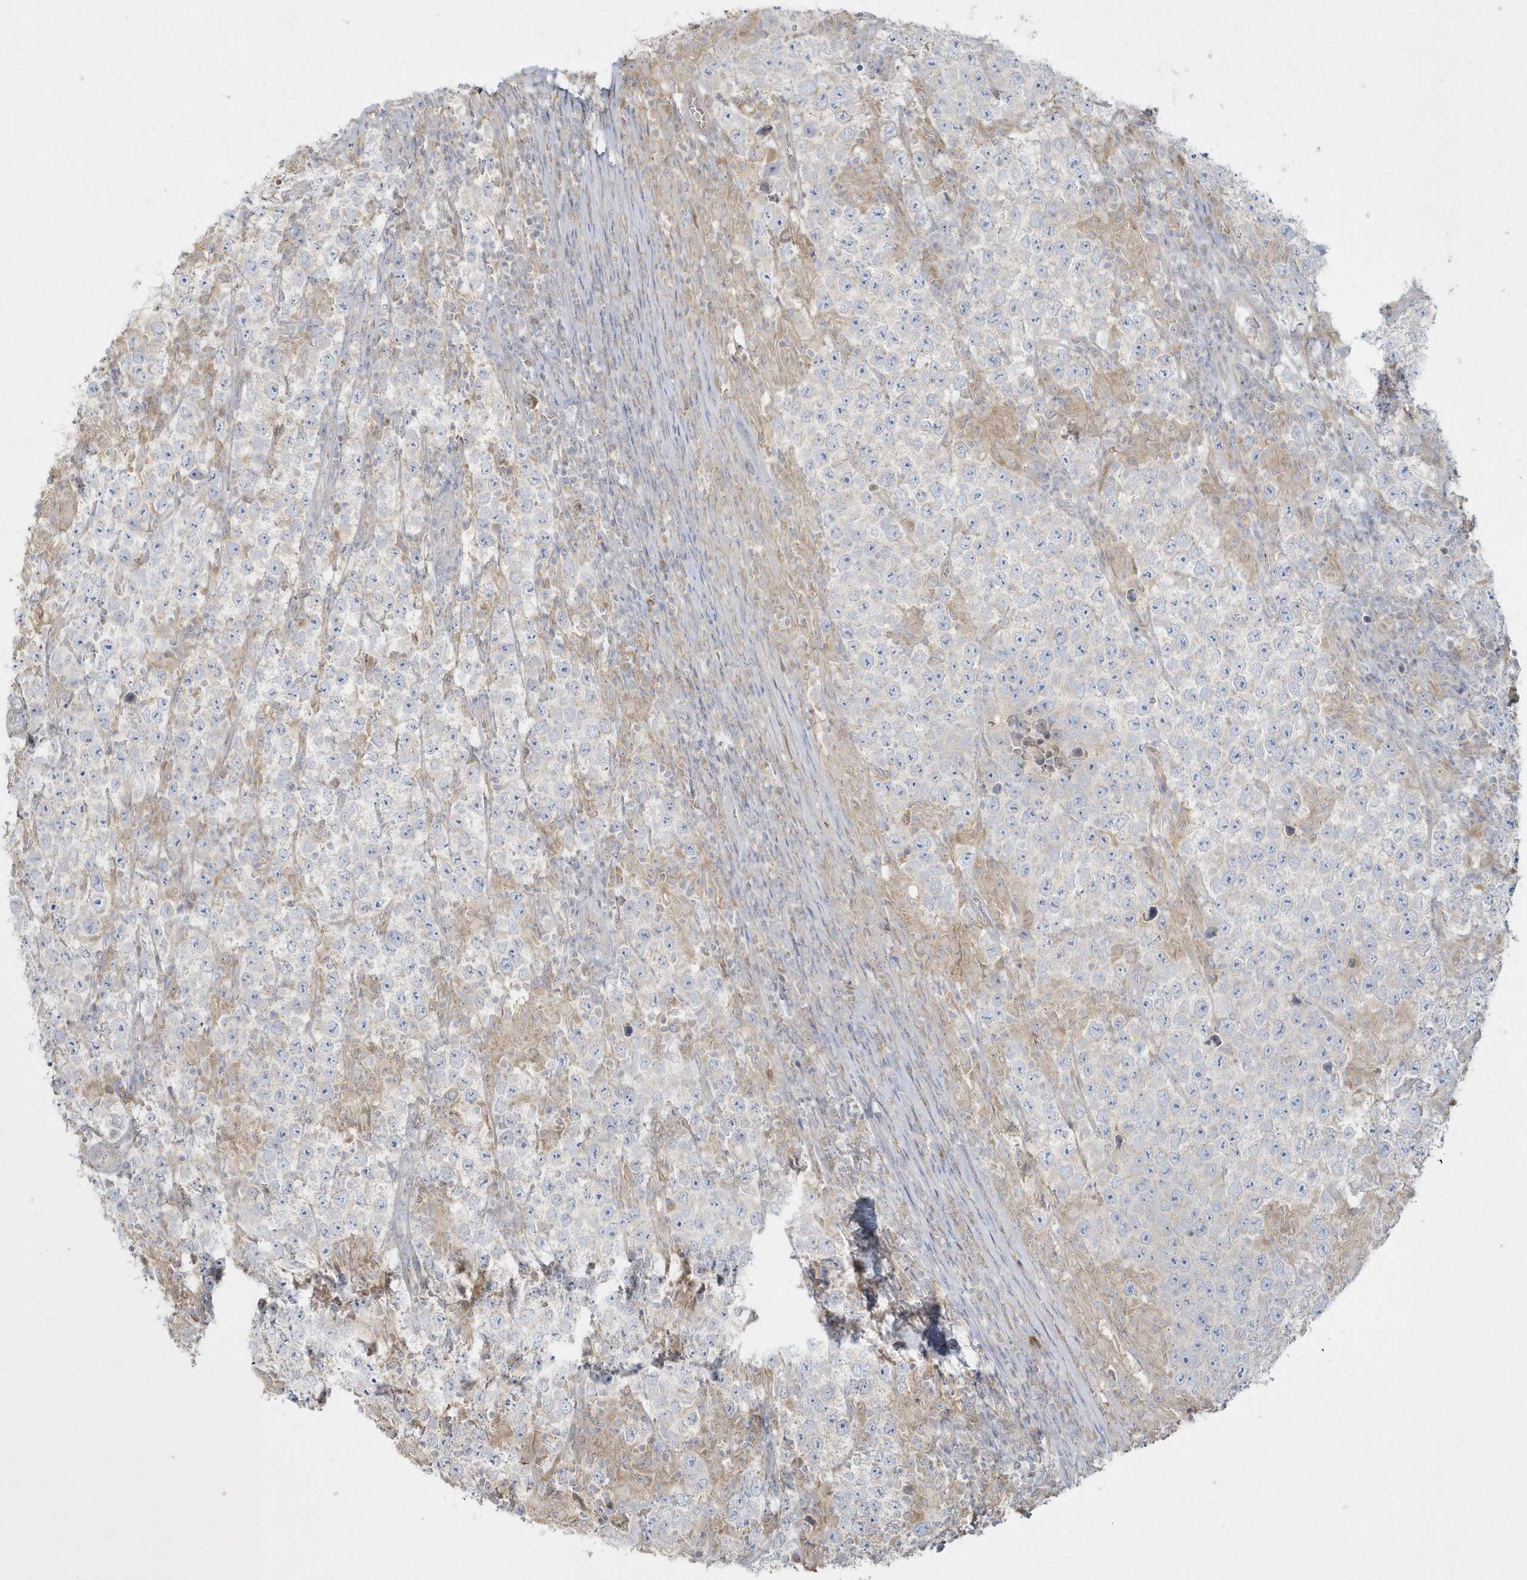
{"staining": {"intensity": "negative", "quantity": "none", "location": "none"}, "tissue": "testis cancer", "cell_type": "Tumor cells", "image_type": "cancer", "snomed": [{"axis": "morphology", "description": "Normal tissue, NOS"}, {"axis": "morphology", "description": "Urothelial carcinoma, High grade"}, {"axis": "morphology", "description": "Seminoma, NOS"}, {"axis": "morphology", "description": "Carcinoma, Embryonal, NOS"}, {"axis": "topography", "description": "Urinary bladder"}, {"axis": "topography", "description": "Testis"}], "caption": "Protein analysis of testis cancer displays no significant staining in tumor cells. (IHC, brightfield microscopy, high magnification).", "gene": "BLTP3A", "patient": {"sex": "male", "age": 41}}